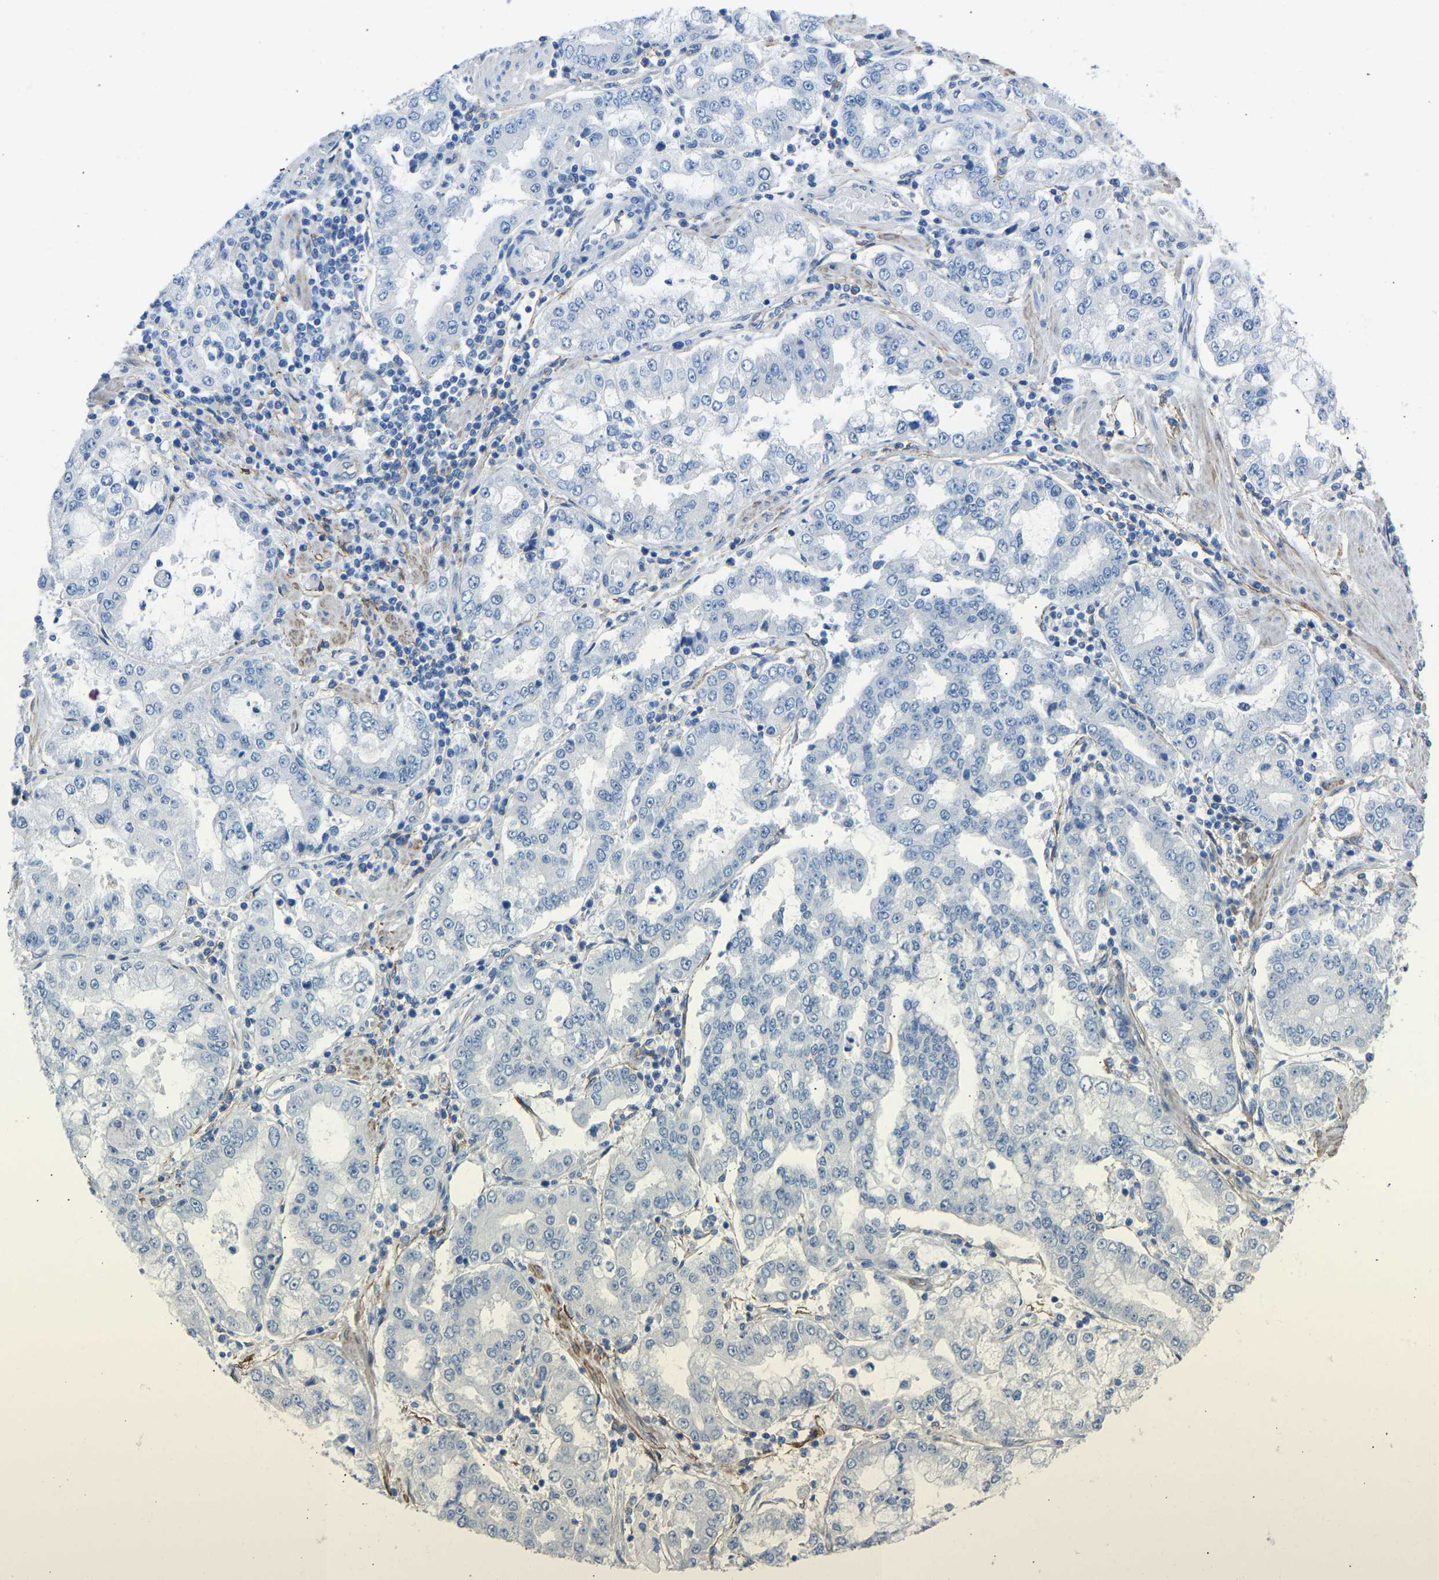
{"staining": {"intensity": "negative", "quantity": "none", "location": "none"}, "tissue": "stomach cancer", "cell_type": "Tumor cells", "image_type": "cancer", "snomed": [{"axis": "morphology", "description": "Adenocarcinoma, NOS"}, {"axis": "topography", "description": "Stomach"}], "caption": "Protein analysis of stomach cancer (adenocarcinoma) demonstrates no significant expression in tumor cells. (DAB (3,3'-diaminobenzidine) IHC with hematoxylin counter stain).", "gene": "MYH10", "patient": {"sex": "male", "age": 76}}